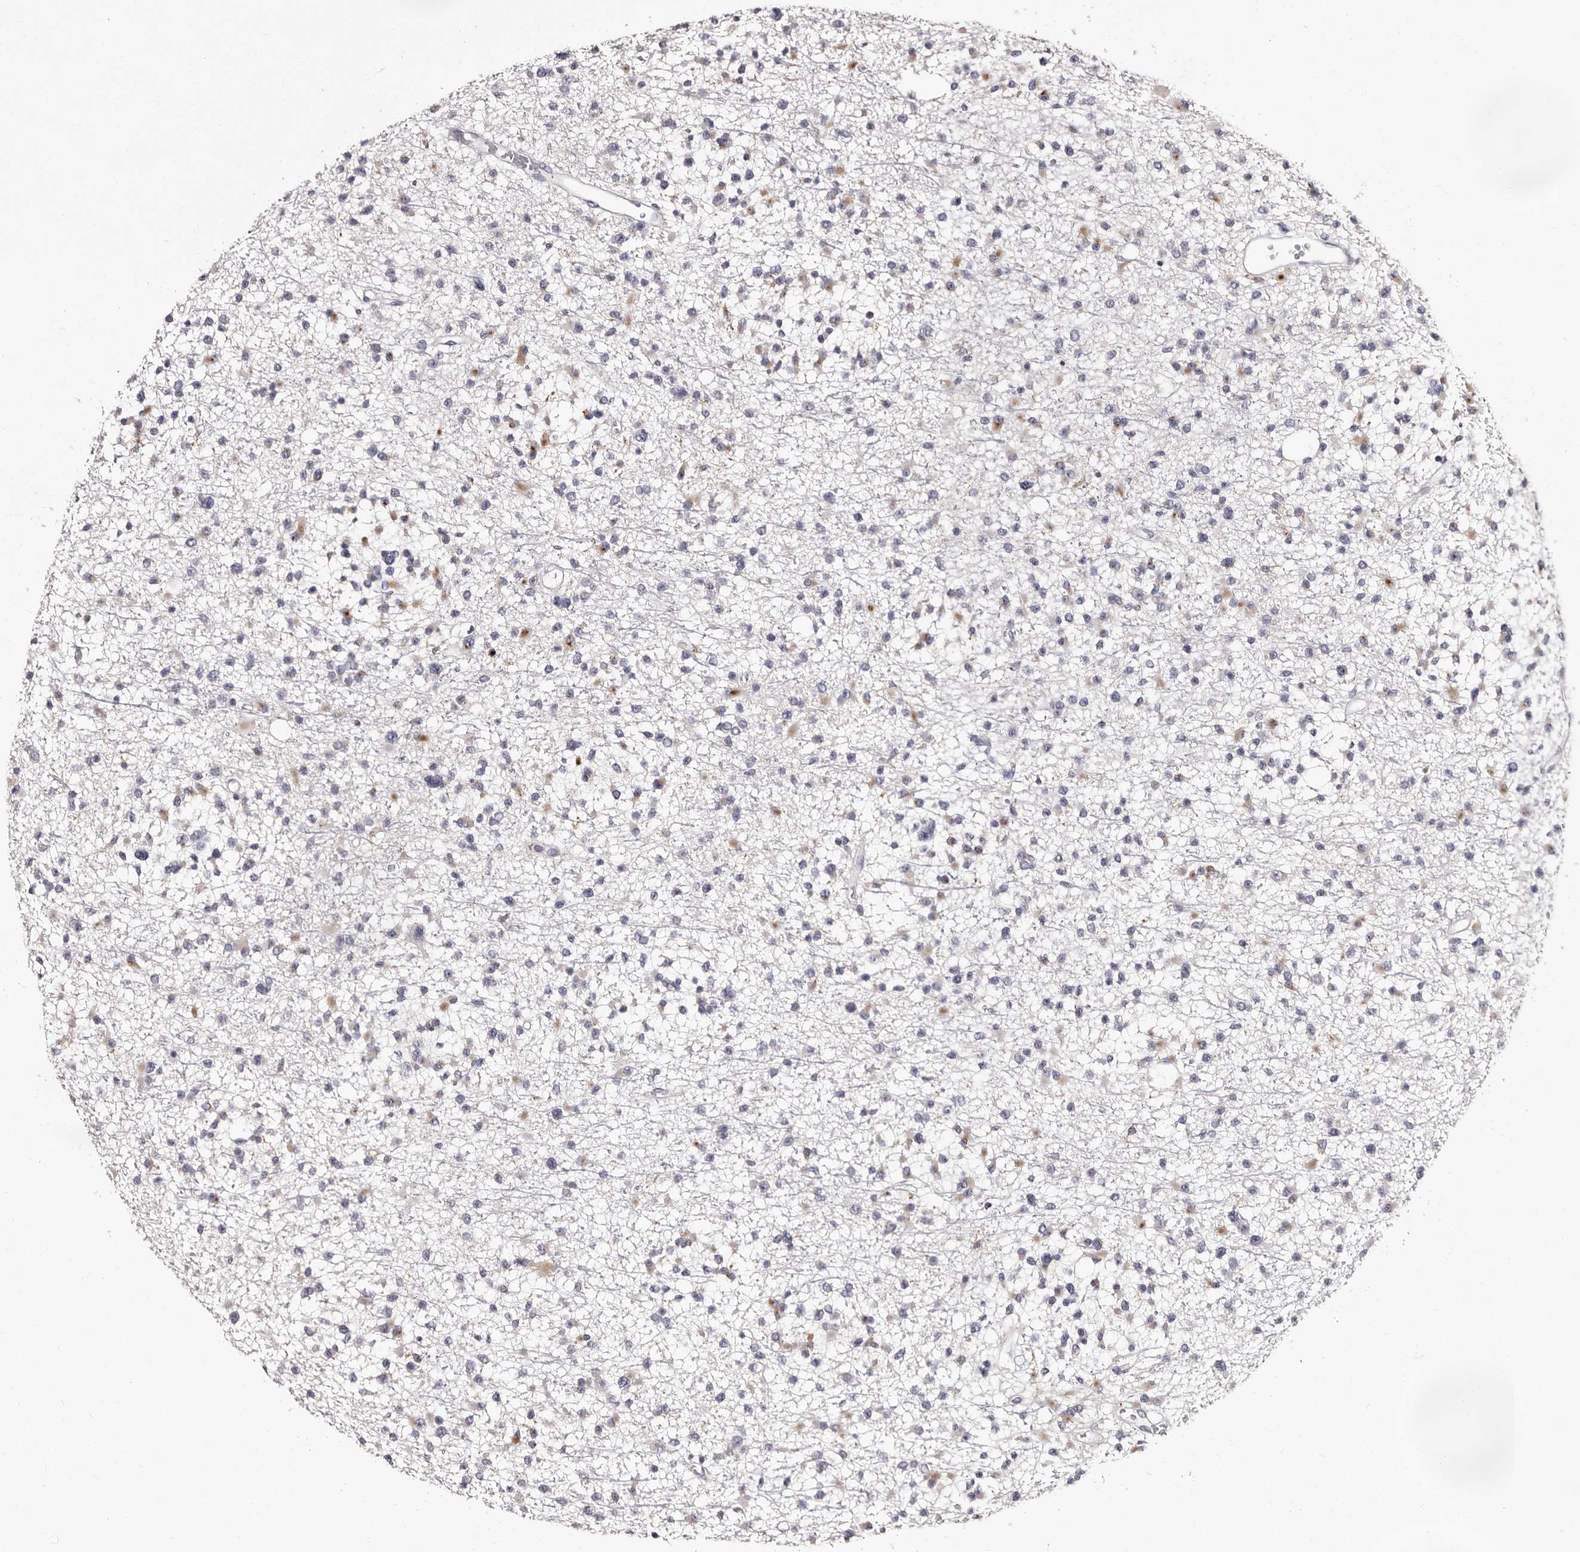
{"staining": {"intensity": "negative", "quantity": "none", "location": "none"}, "tissue": "glioma", "cell_type": "Tumor cells", "image_type": "cancer", "snomed": [{"axis": "morphology", "description": "Glioma, malignant, Low grade"}, {"axis": "topography", "description": "Brain"}], "caption": "High power microscopy histopathology image of an immunohistochemistry photomicrograph of glioma, revealing no significant expression in tumor cells. (Stains: DAB (3,3'-diaminobenzidine) immunohistochemistry (IHC) with hematoxylin counter stain, Microscopy: brightfield microscopy at high magnification).", "gene": "AUNIP", "patient": {"sex": "female", "age": 22}}